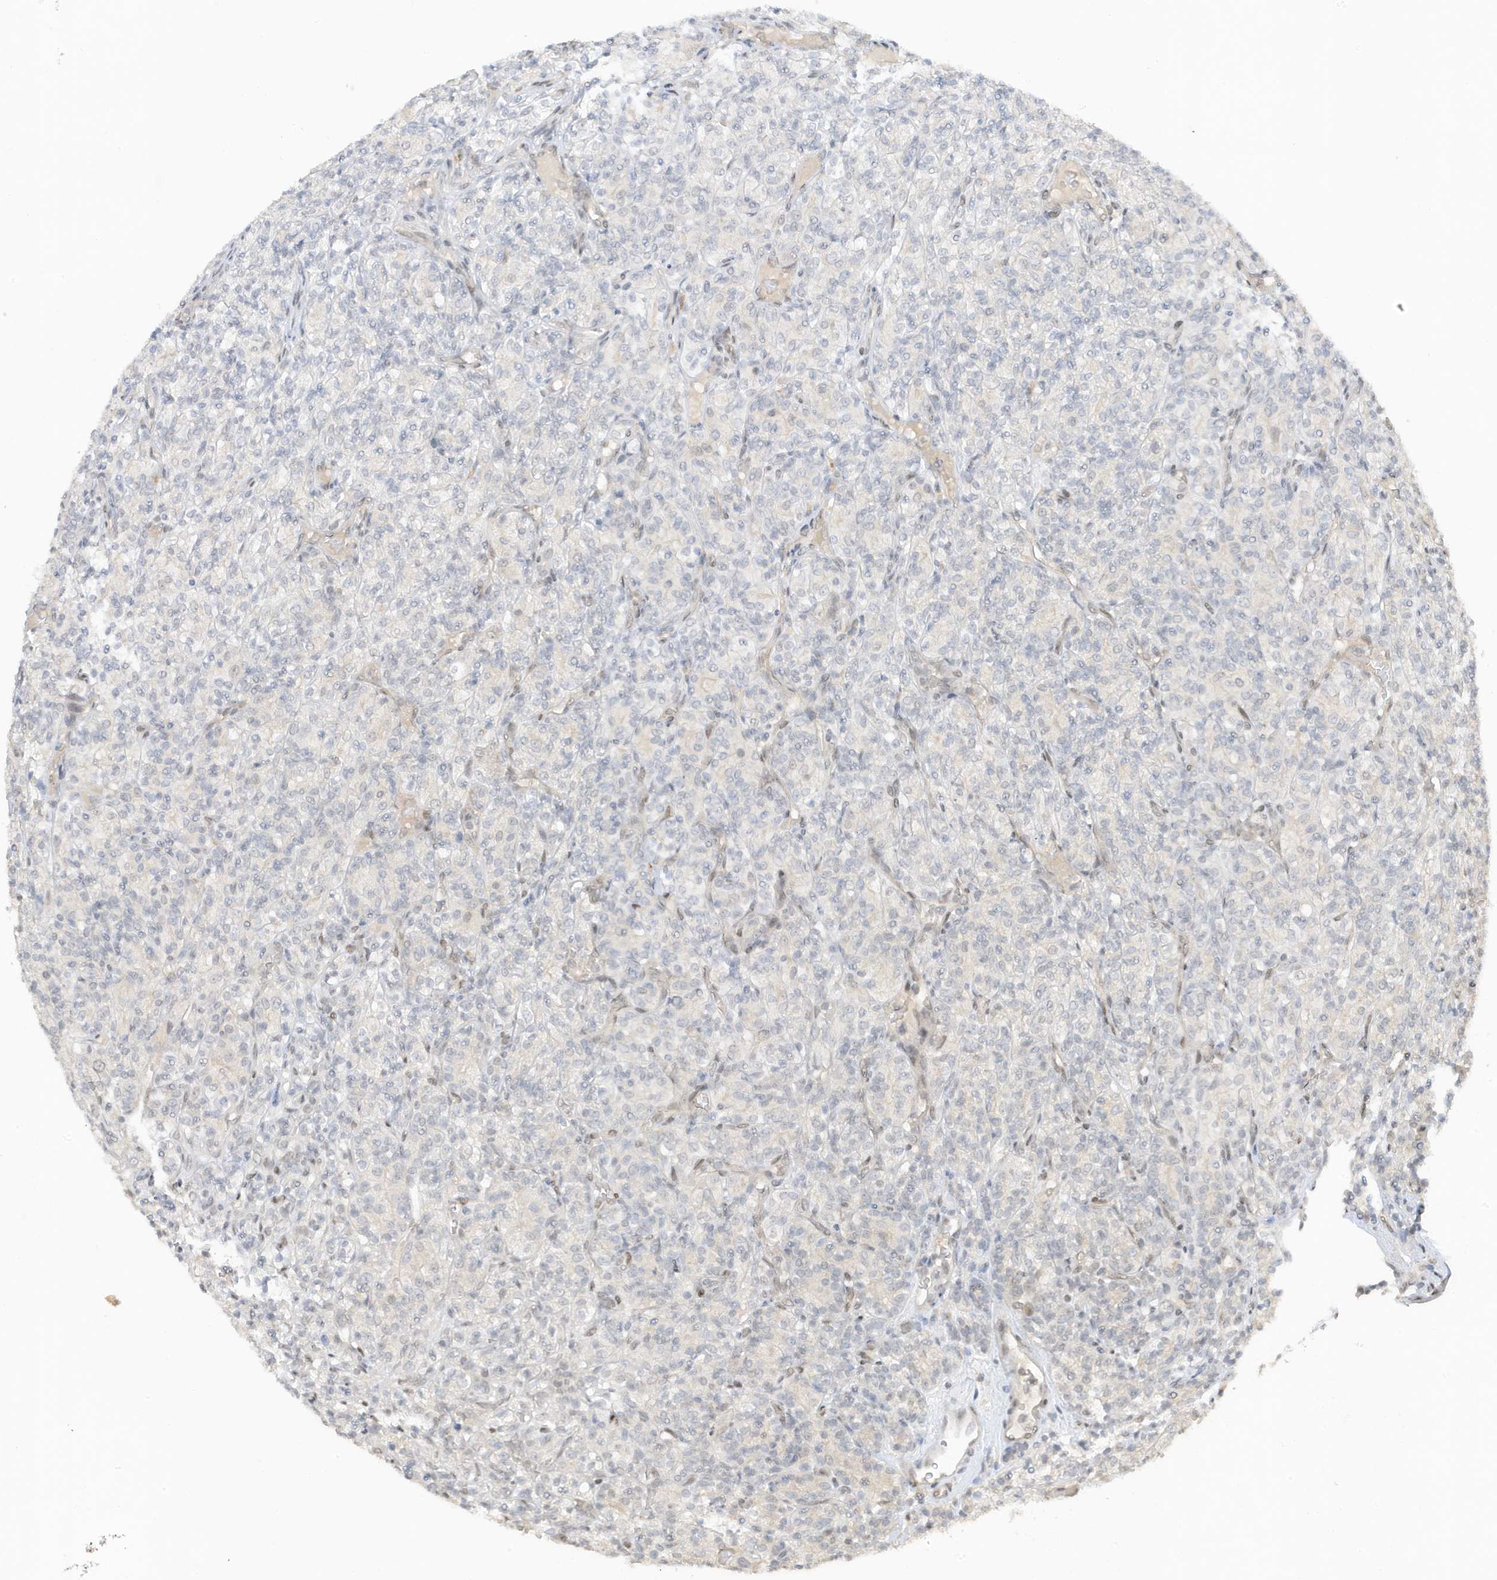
{"staining": {"intensity": "negative", "quantity": "none", "location": "none"}, "tissue": "renal cancer", "cell_type": "Tumor cells", "image_type": "cancer", "snomed": [{"axis": "morphology", "description": "Adenocarcinoma, NOS"}, {"axis": "topography", "description": "Kidney"}], "caption": "The IHC image has no significant staining in tumor cells of renal adenocarcinoma tissue. (Immunohistochemistry (ihc), brightfield microscopy, high magnification).", "gene": "MSL3", "patient": {"sex": "male", "age": 77}}